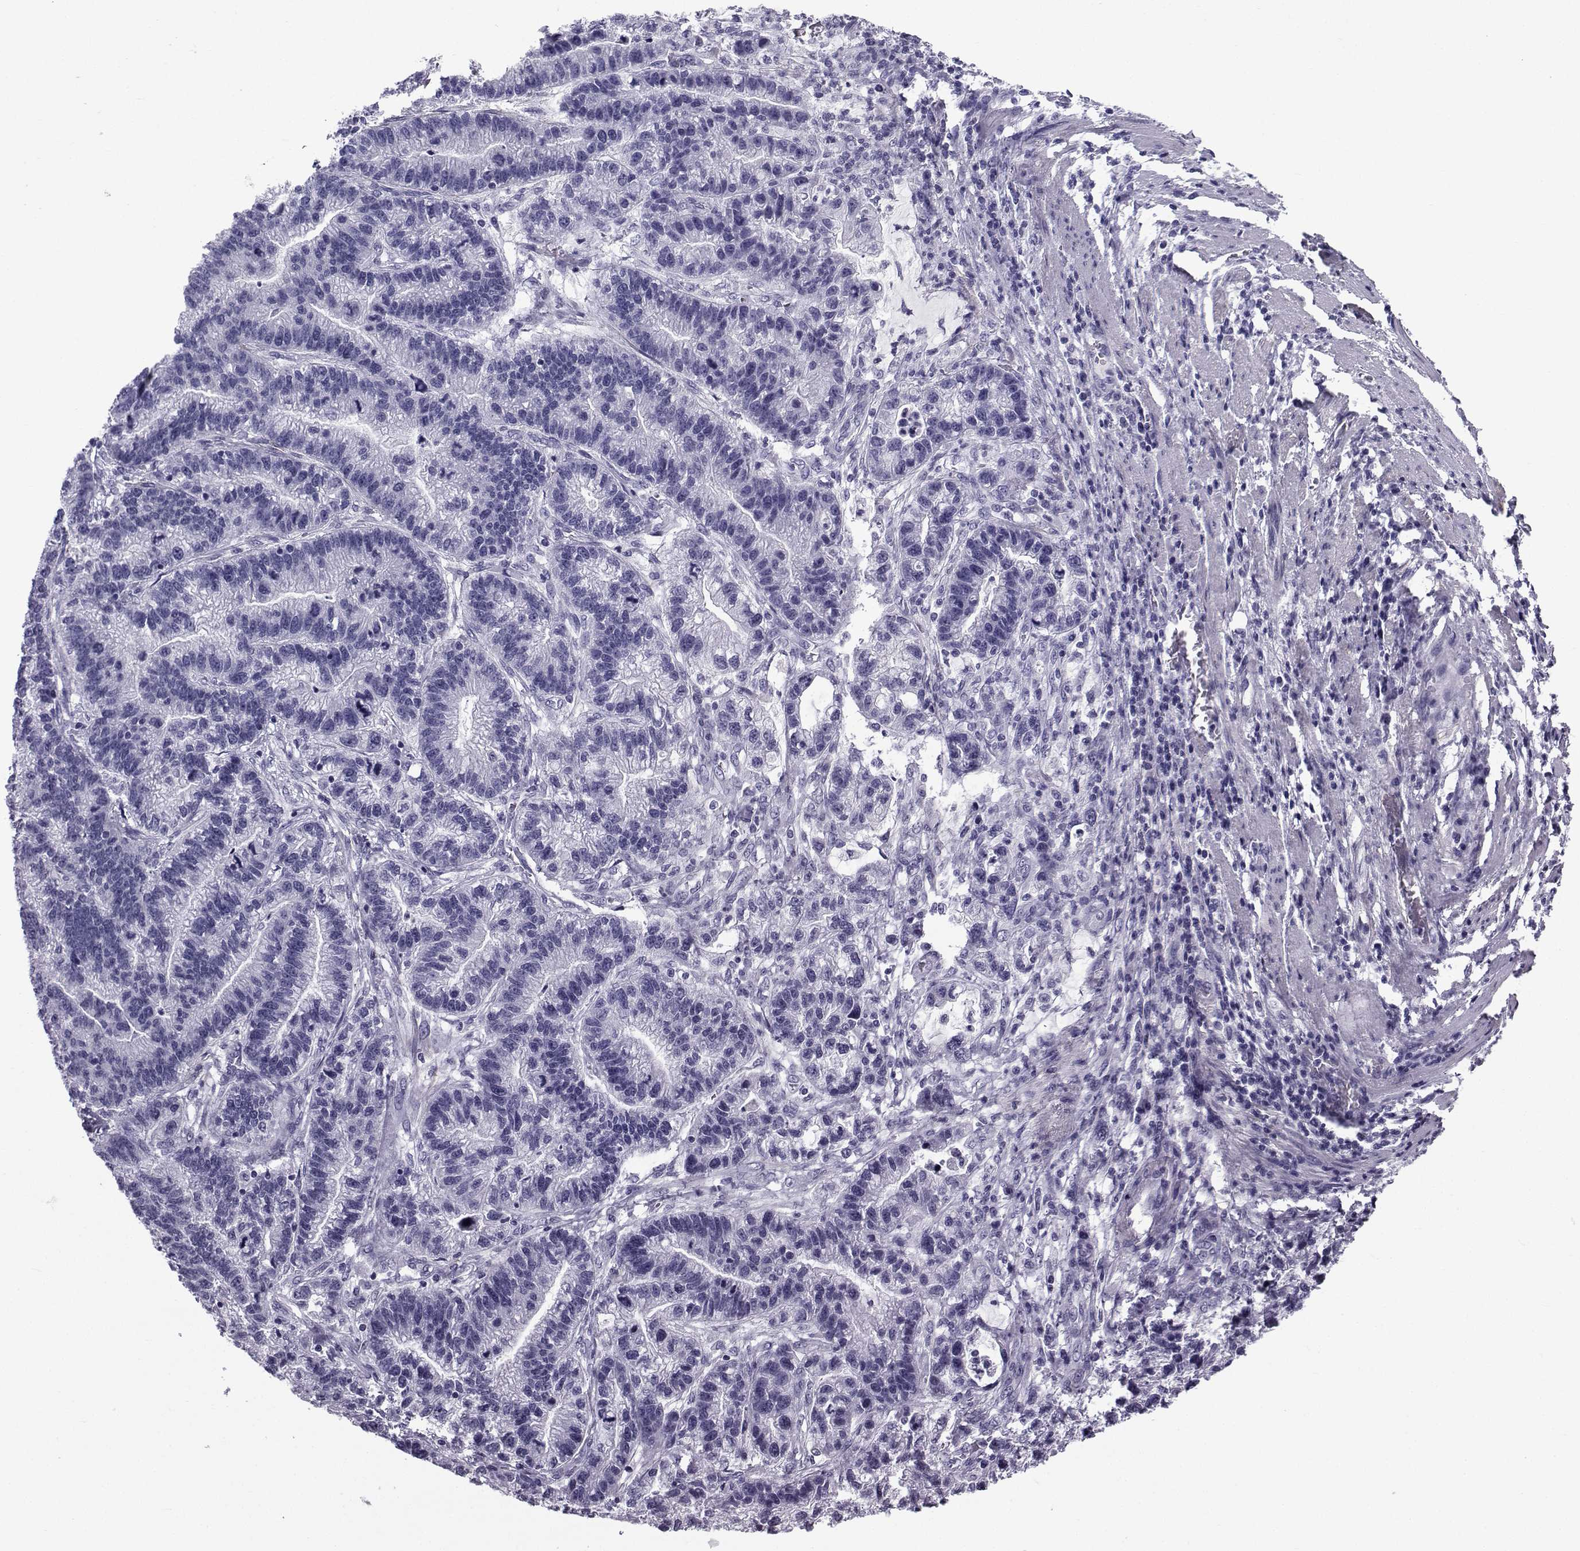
{"staining": {"intensity": "negative", "quantity": "none", "location": "none"}, "tissue": "stomach cancer", "cell_type": "Tumor cells", "image_type": "cancer", "snomed": [{"axis": "morphology", "description": "Adenocarcinoma, NOS"}, {"axis": "topography", "description": "Stomach"}], "caption": "Tumor cells are negative for brown protein staining in stomach adenocarcinoma.", "gene": "SPANXD", "patient": {"sex": "male", "age": 83}}